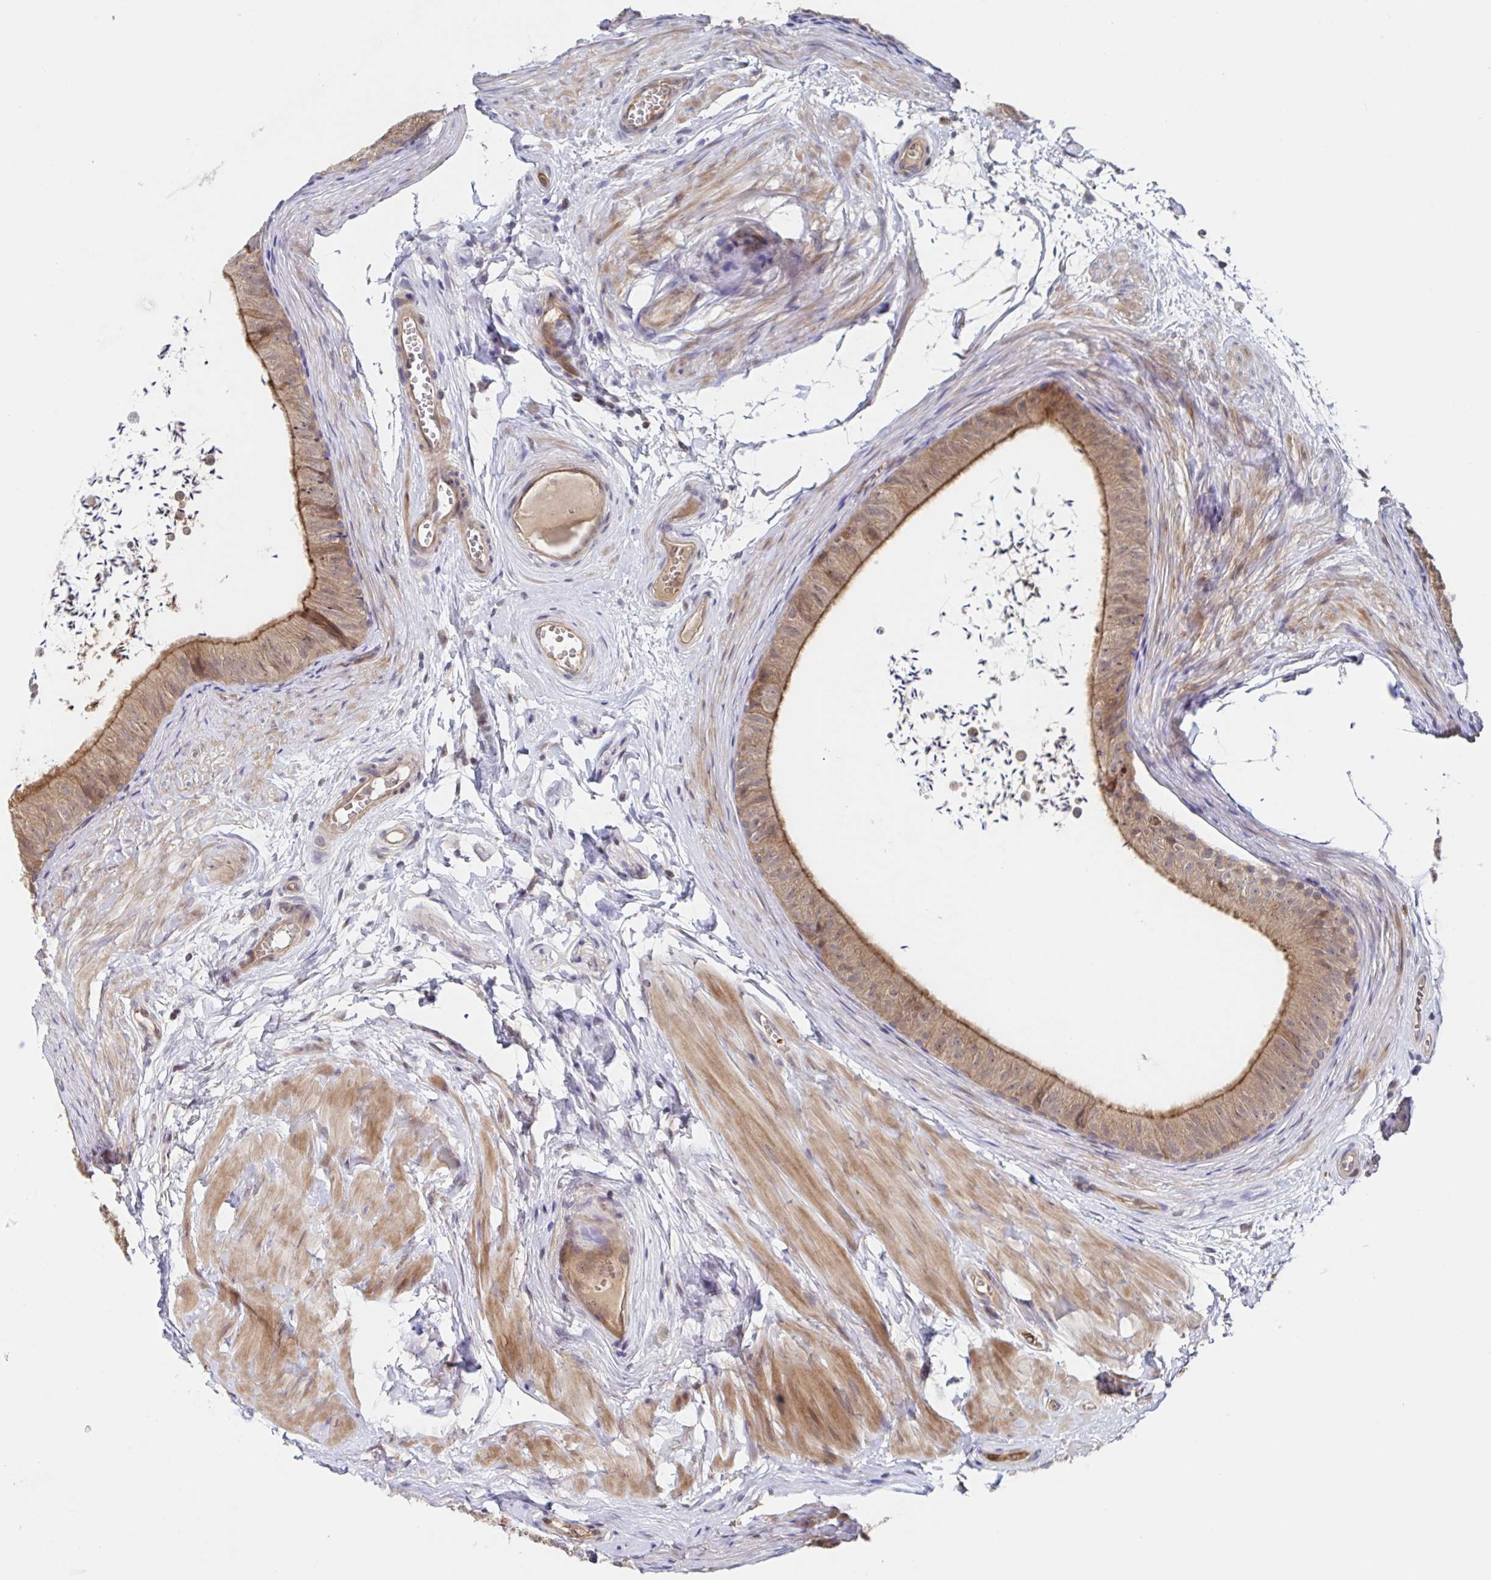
{"staining": {"intensity": "moderate", "quantity": "25%-75%", "location": "cytoplasmic/membranous"}, "tissue": "epididymis", "cell_type": "Glandular cells", "image_type": "normal", "snomed": [{"axis": "morphology", "description": "Normal tissue, NOS"}, {"axis": "topography", "description": "Epididymis, spermatic cord, NOS"}, {"axis": "topography", "description": "Epididymis"}, {"axis": "topography", "description": "Peripheral nerve tissue"}], "caption": "Immunohistochemical staining of unremarkable epididymis demonstrates moderate cytoplasmic/membranous protein staining in approximately 25%-75% of glandular cells. The protein is stained brown, and the nuclei are stained in blue (DAB IHC with brightfield microscopy, high magnification).", "gene": "DHRS12", "patient": {"sex": "male", "age": 29}}